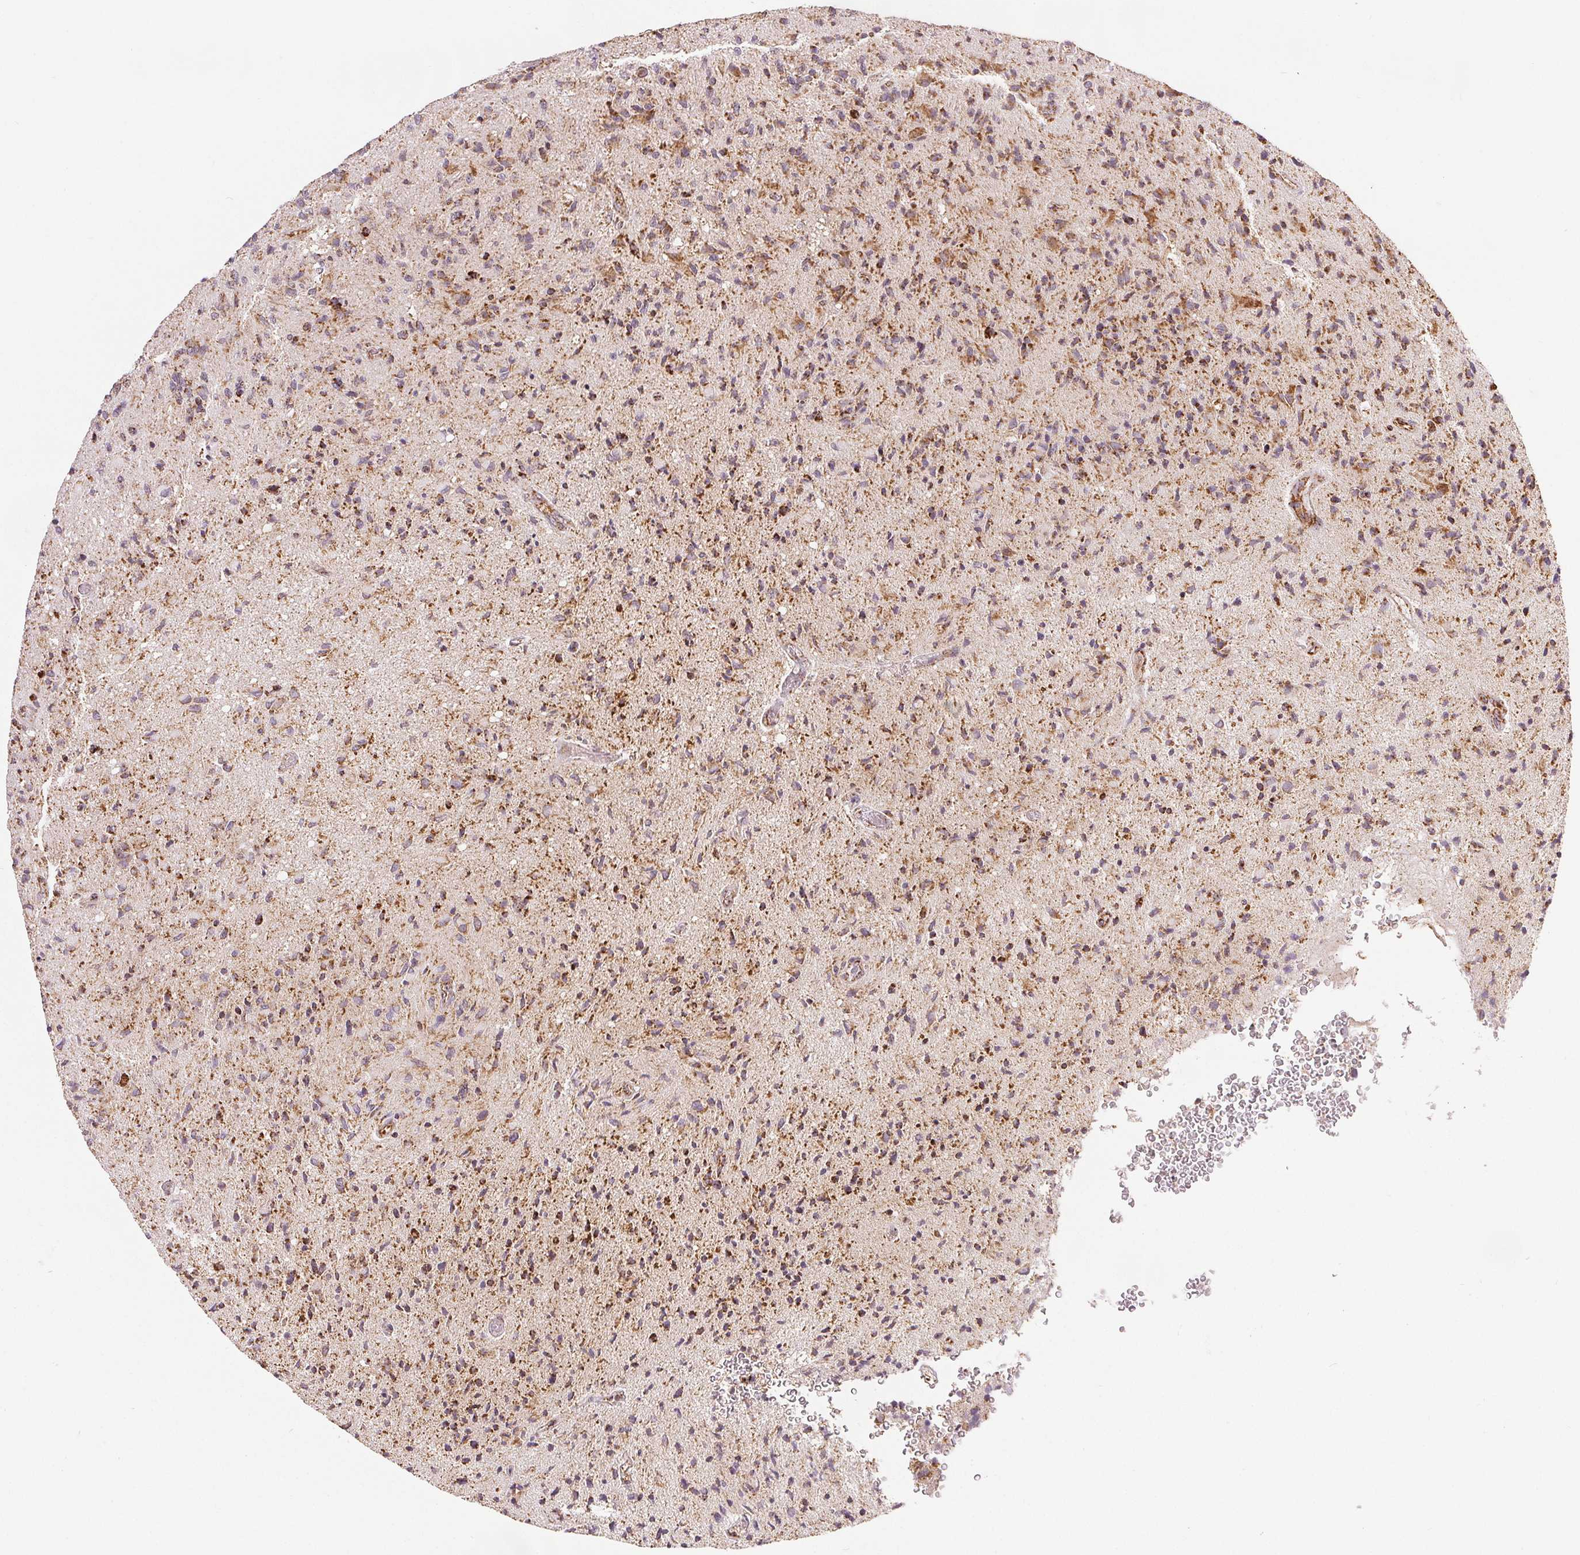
{"staining": {"intensity": "moderate", "quantity": "25%-75%", "location": "cytoplasmic/membranous"}, "tissue": "glioma", "cell_type": "Tumor cells", "image_type": "cancer", "snomed": [{"axis": "morphology", "description": "Glioma, malignant, High grade"}, {"axis": "topography", "description": "Brain"}], "caption": "Human glioma stained for a protein (brown) shows moderate cytoplasmic/membranous positive positivity in about 25%-75% of tumor cells.", "gene": "SDHB", "patient": {"sex": "male", "age": 54}}